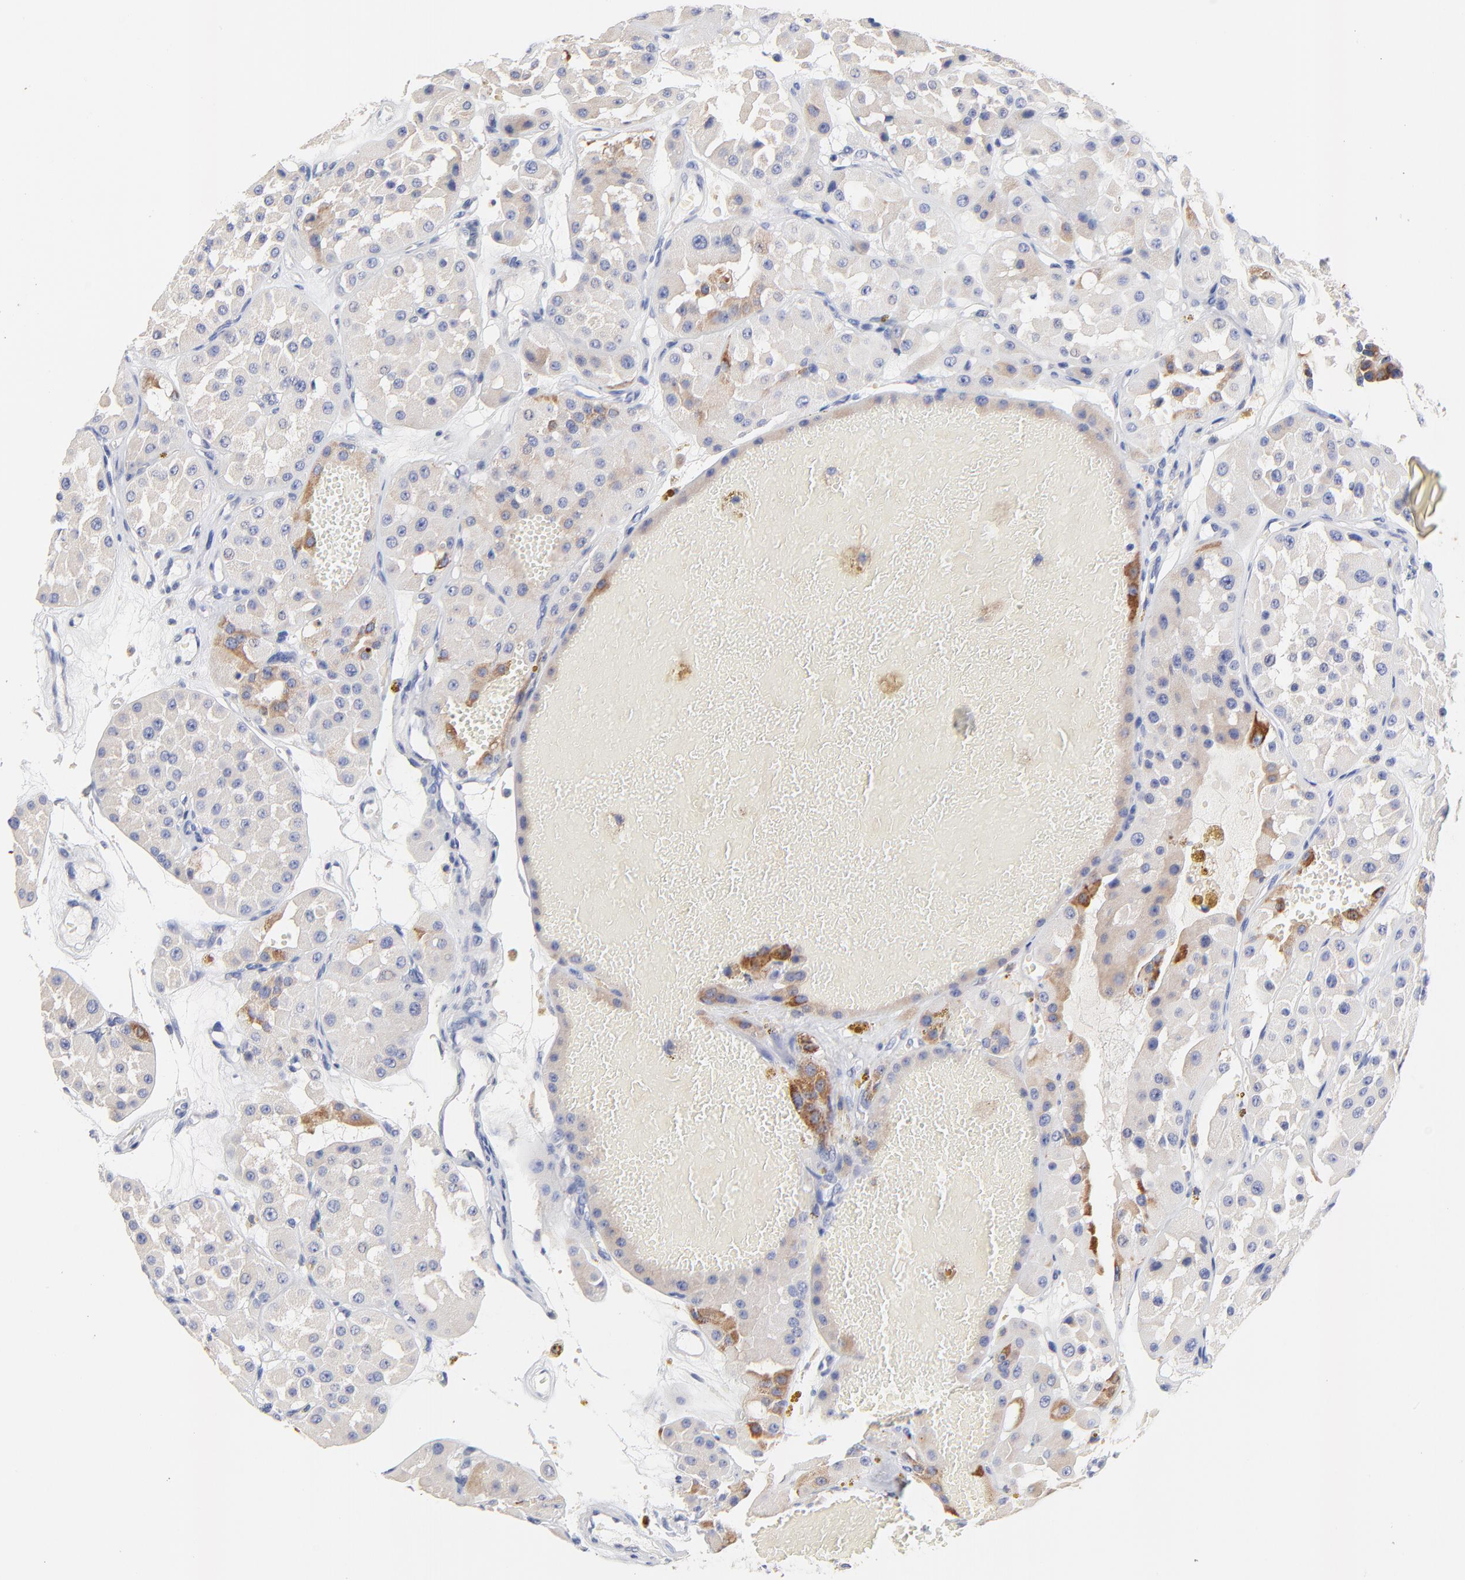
{"staining": {"intensity": "moderate", "quantity": "<25%", "location": "cytoplasmic/membranous"}, "tissue": "renal cancer", "cell_type": "Tumor cells", "image_type": "cancer", "snomed": [{"axis": "morphology", "description": "Adenocarcinoma, uncertain malignant potential"}, {"axis": "topography", "description": "Kidney"}], "caption": "An immunohistochemistry photomicrograph of tumor tissue is shown. Protein staining in brown shows moderate cytoplasmic/membranous positivity in adenocarcinoma,  uncertain malignant potential (renal) within tumor cells.", "gene": "FBXO10", "patient": {"sex": "male", "age": 63}}